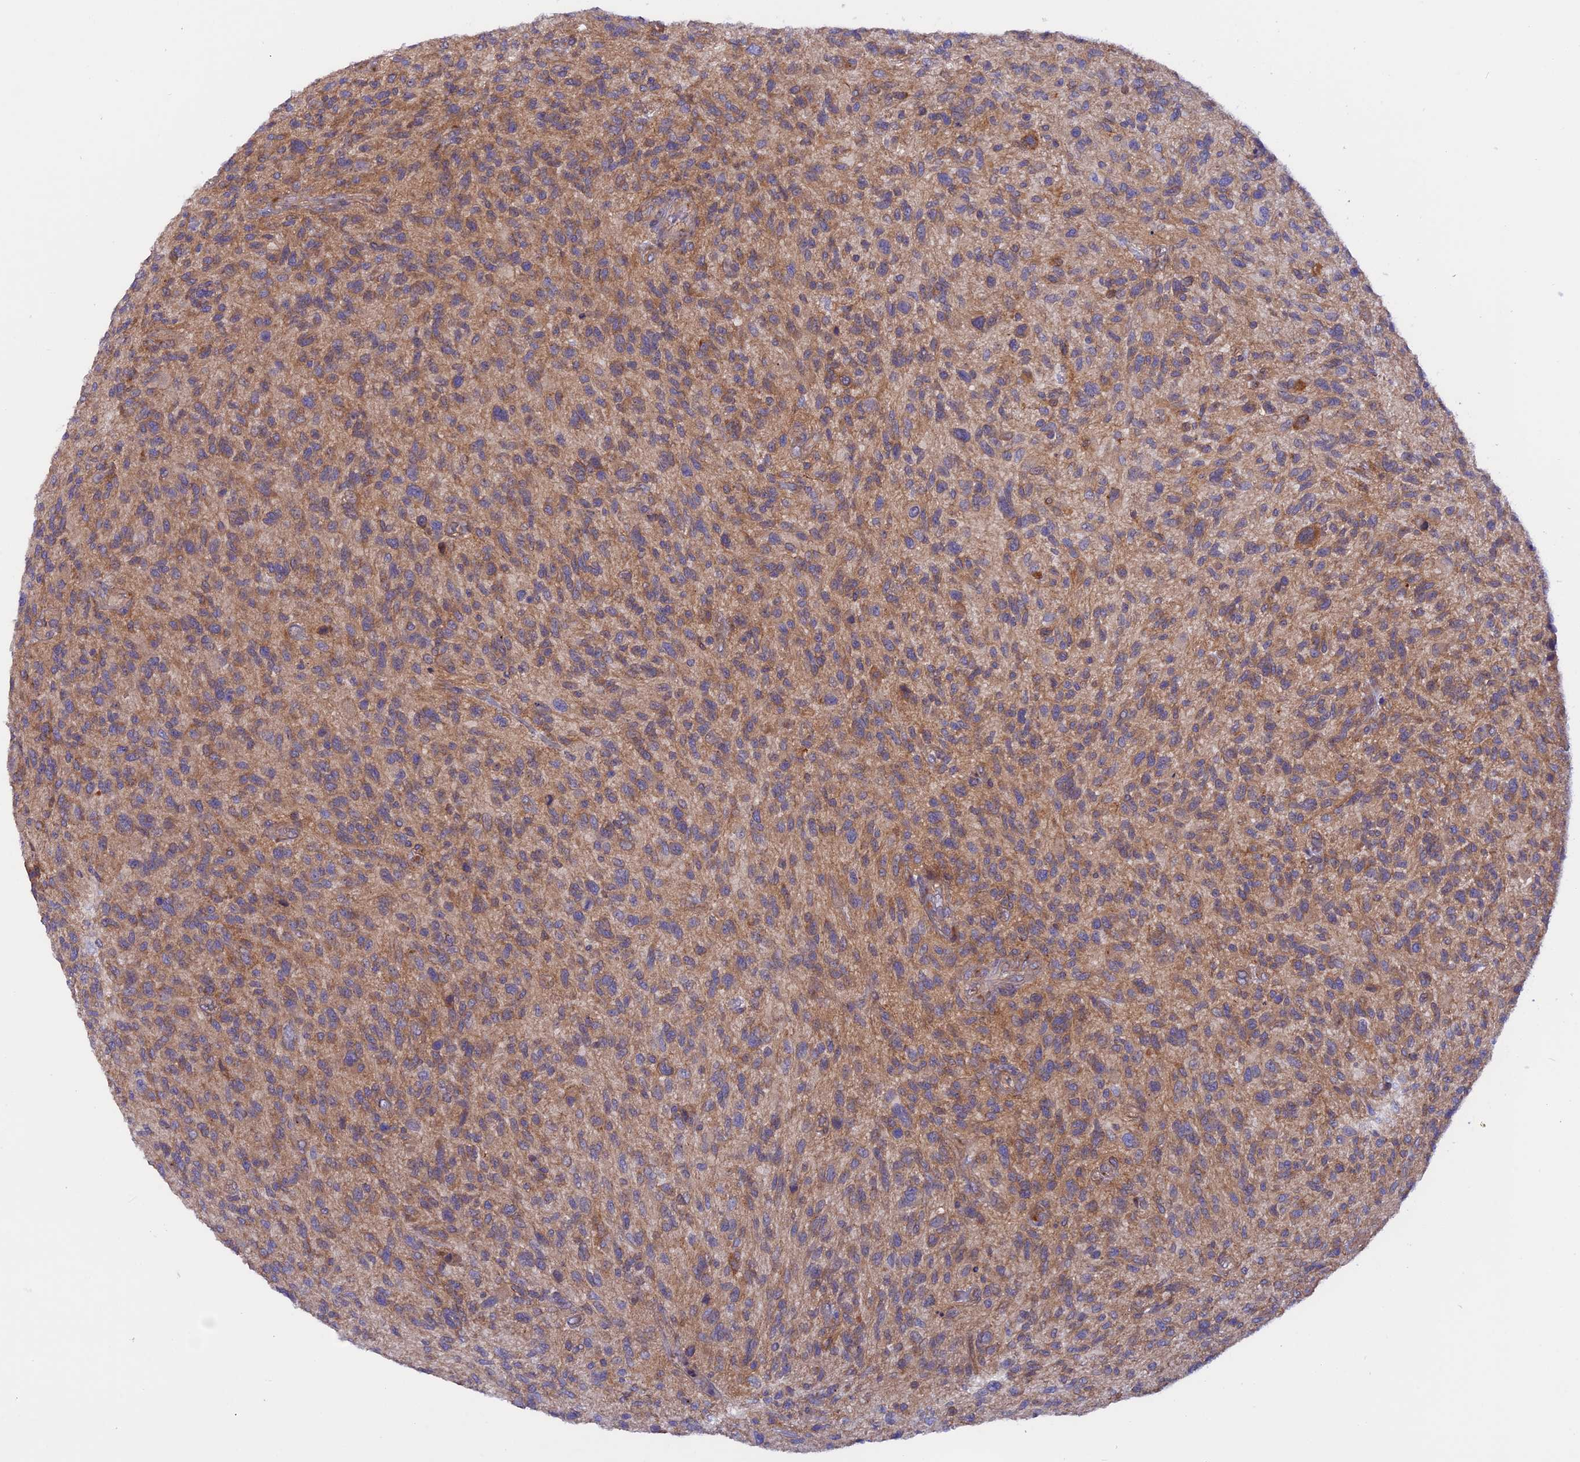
{"staining": {"intensity": "moderate", "quantity": "25%-75%", "location": "cytoplasmic/membranous"}, "tissue": "glioma", "cell_type": "Tumor cells", "image_type": "cancer", "snomed": [{"axis": "morphology", "description": "Glioma, malignant, High grade"}, {"axis": "topography", "description": "Brain"}], "caption": "The image exhibits staining of high-grade glioma (malignant), revealing moderate cytoplasmic/membranous protein staining (brown color) within tumor cells.", "gene": "HYCC1", "patient": {"sex": "male", "age": 47}}